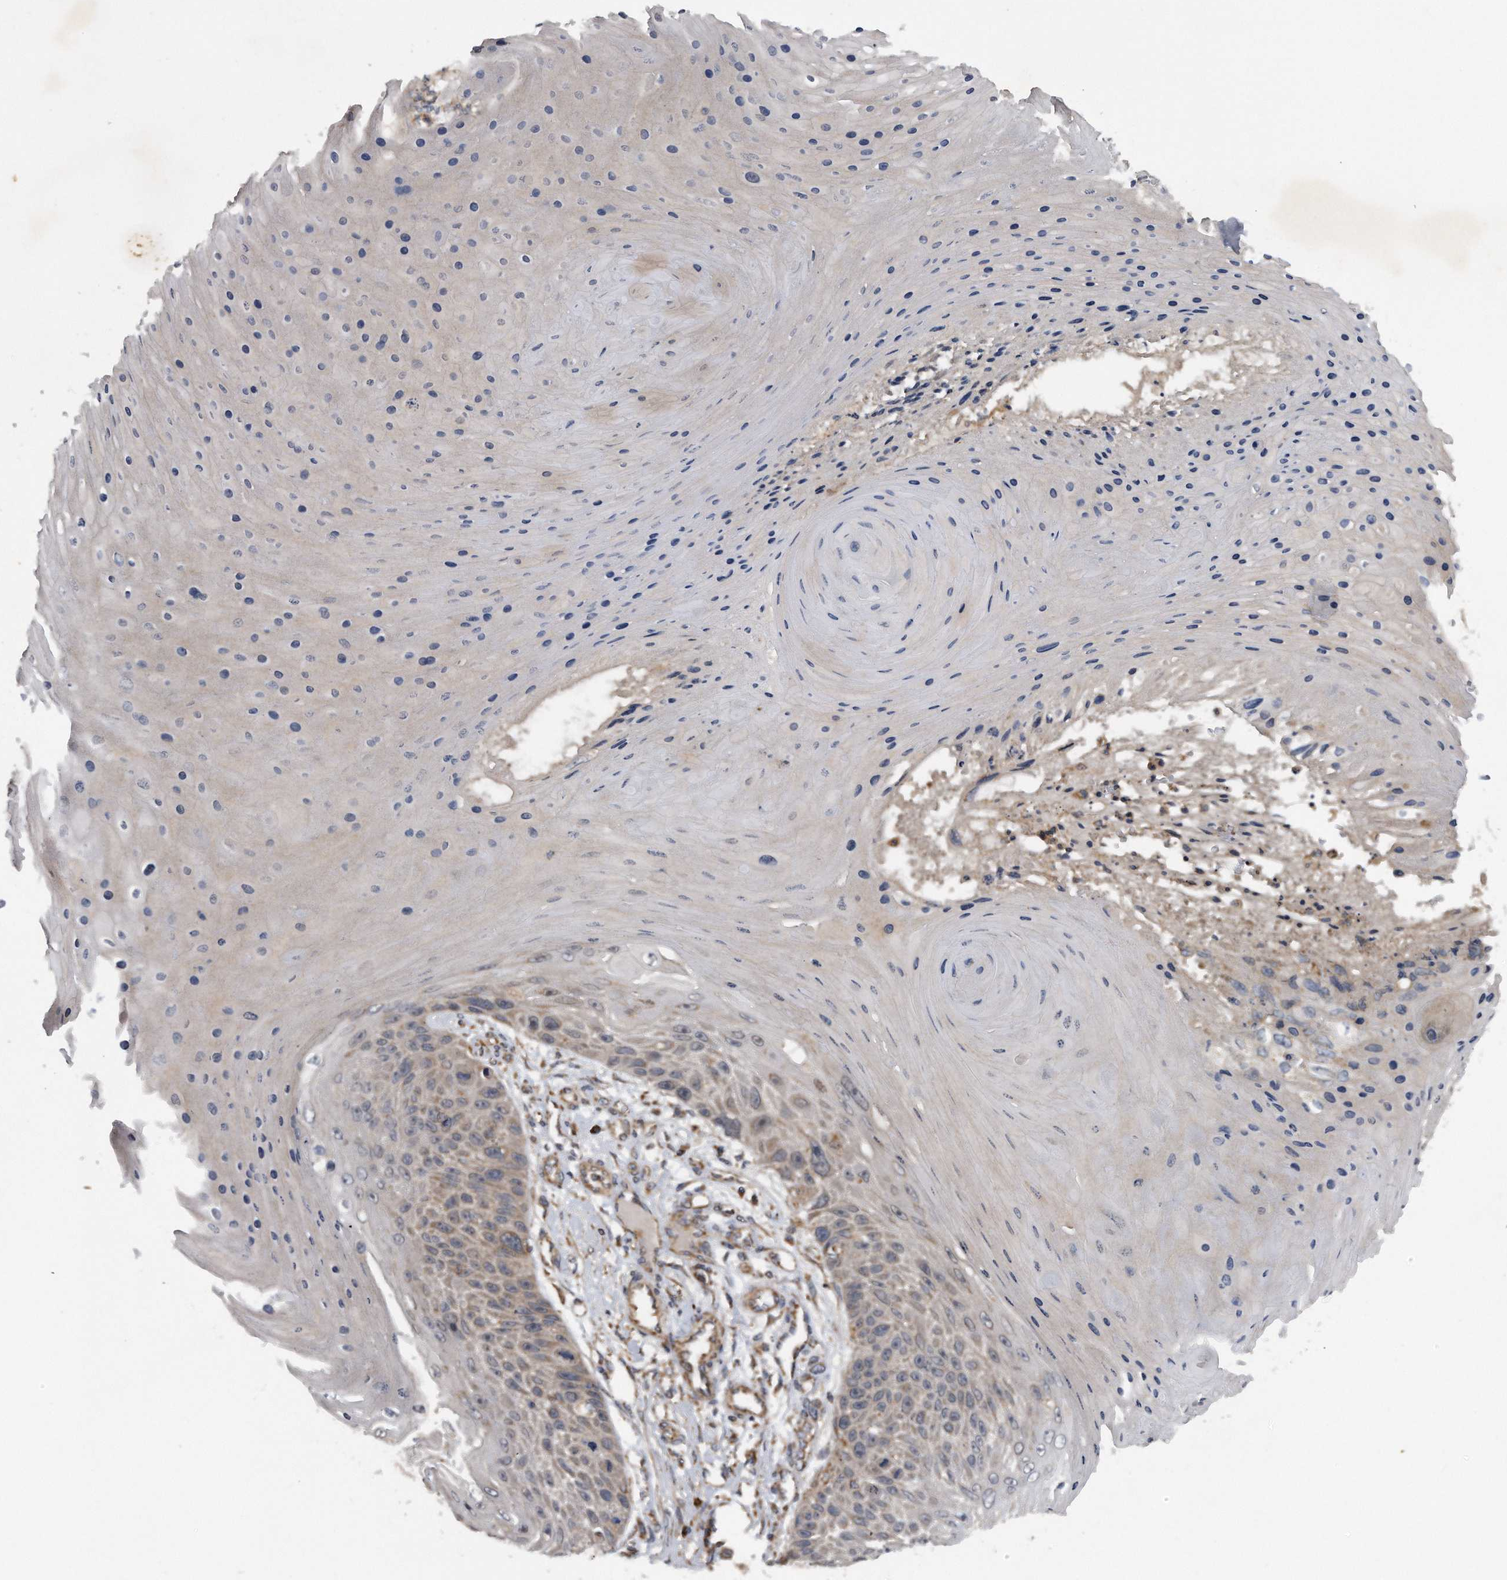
{"staining": {"intensity": "weak", "quantity": "<25%", "location": "cytoplasmic/membranous"}, "tissue": "skin cancer", "cell_type": "Tumor cells", "image_type": "cancer", "snomed": [{"axis": "morphology", "description": "Squamous cell carcinoma, NOS"}, {"axis": "topography", "description": "Skin"}], "caption": "This is an immunohistochemistry image of human skin cancer (squamous cell carcinoma). There is no expression in tumor cells.", "gene": "ALPK2", "patient": {"sex": "female", "age": 88}}